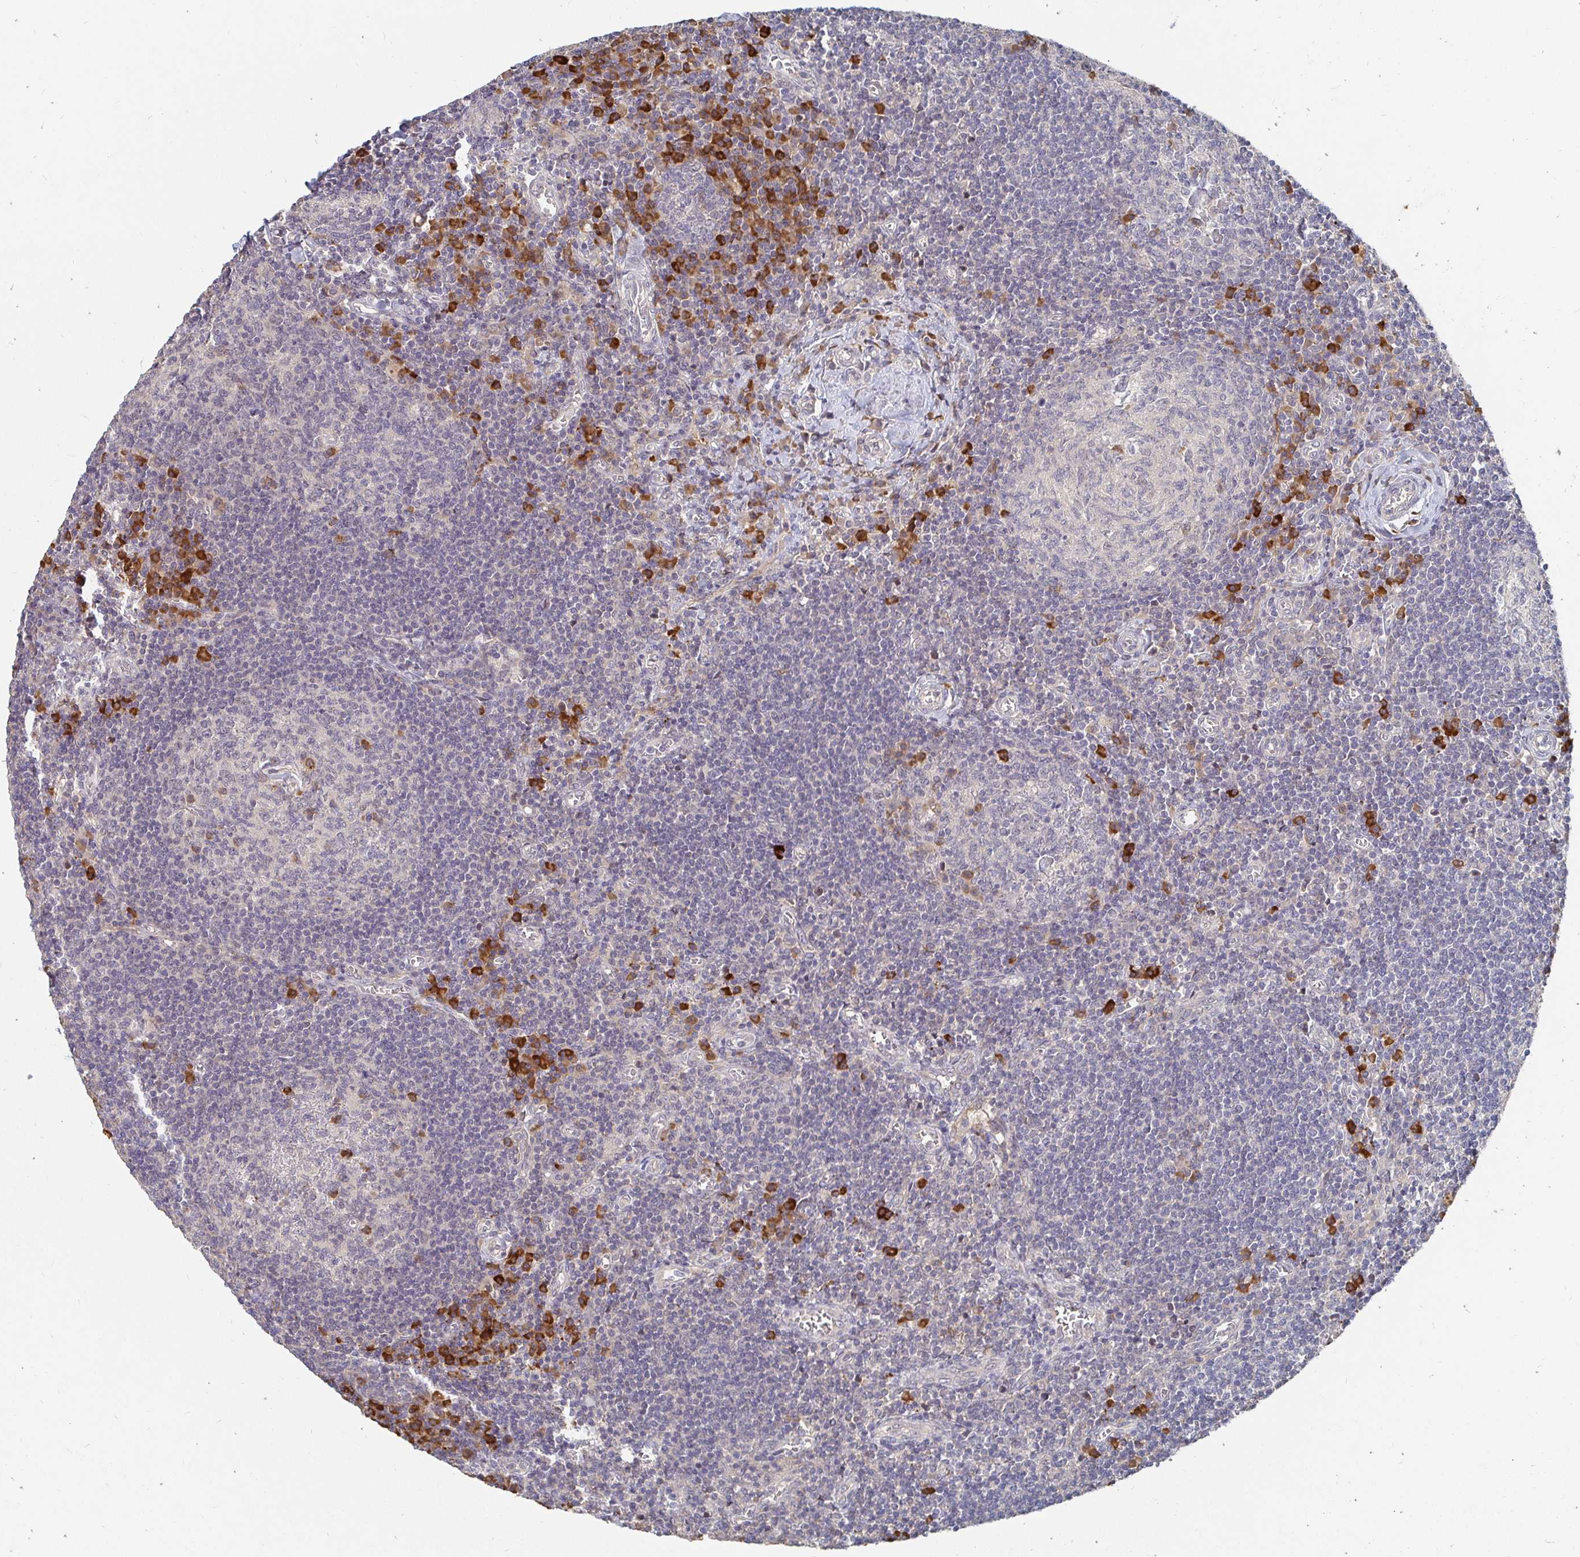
{"staining": {"intensity": "strong", "quantity": "<25%", "location": "cytoplasmic/membranous,nuclear"}, "tissue": "lymph node", "cell_type": "Germinal center cells", "image_type": "normal", "snomed": [{"axis": "morphology", "description": "Normal tissue, NOS"}, {"axis": "topography", "description": "Lymph node"}], "caption": "An image showing strong cytoplasmic/membranous,nuclear positivity in about <25% of germinal center cells in benign lymph node, as visualized by brown immunohistochemical staining.", "gene": "MEIS1", "patient": {"sex": "male", "age": 67}}